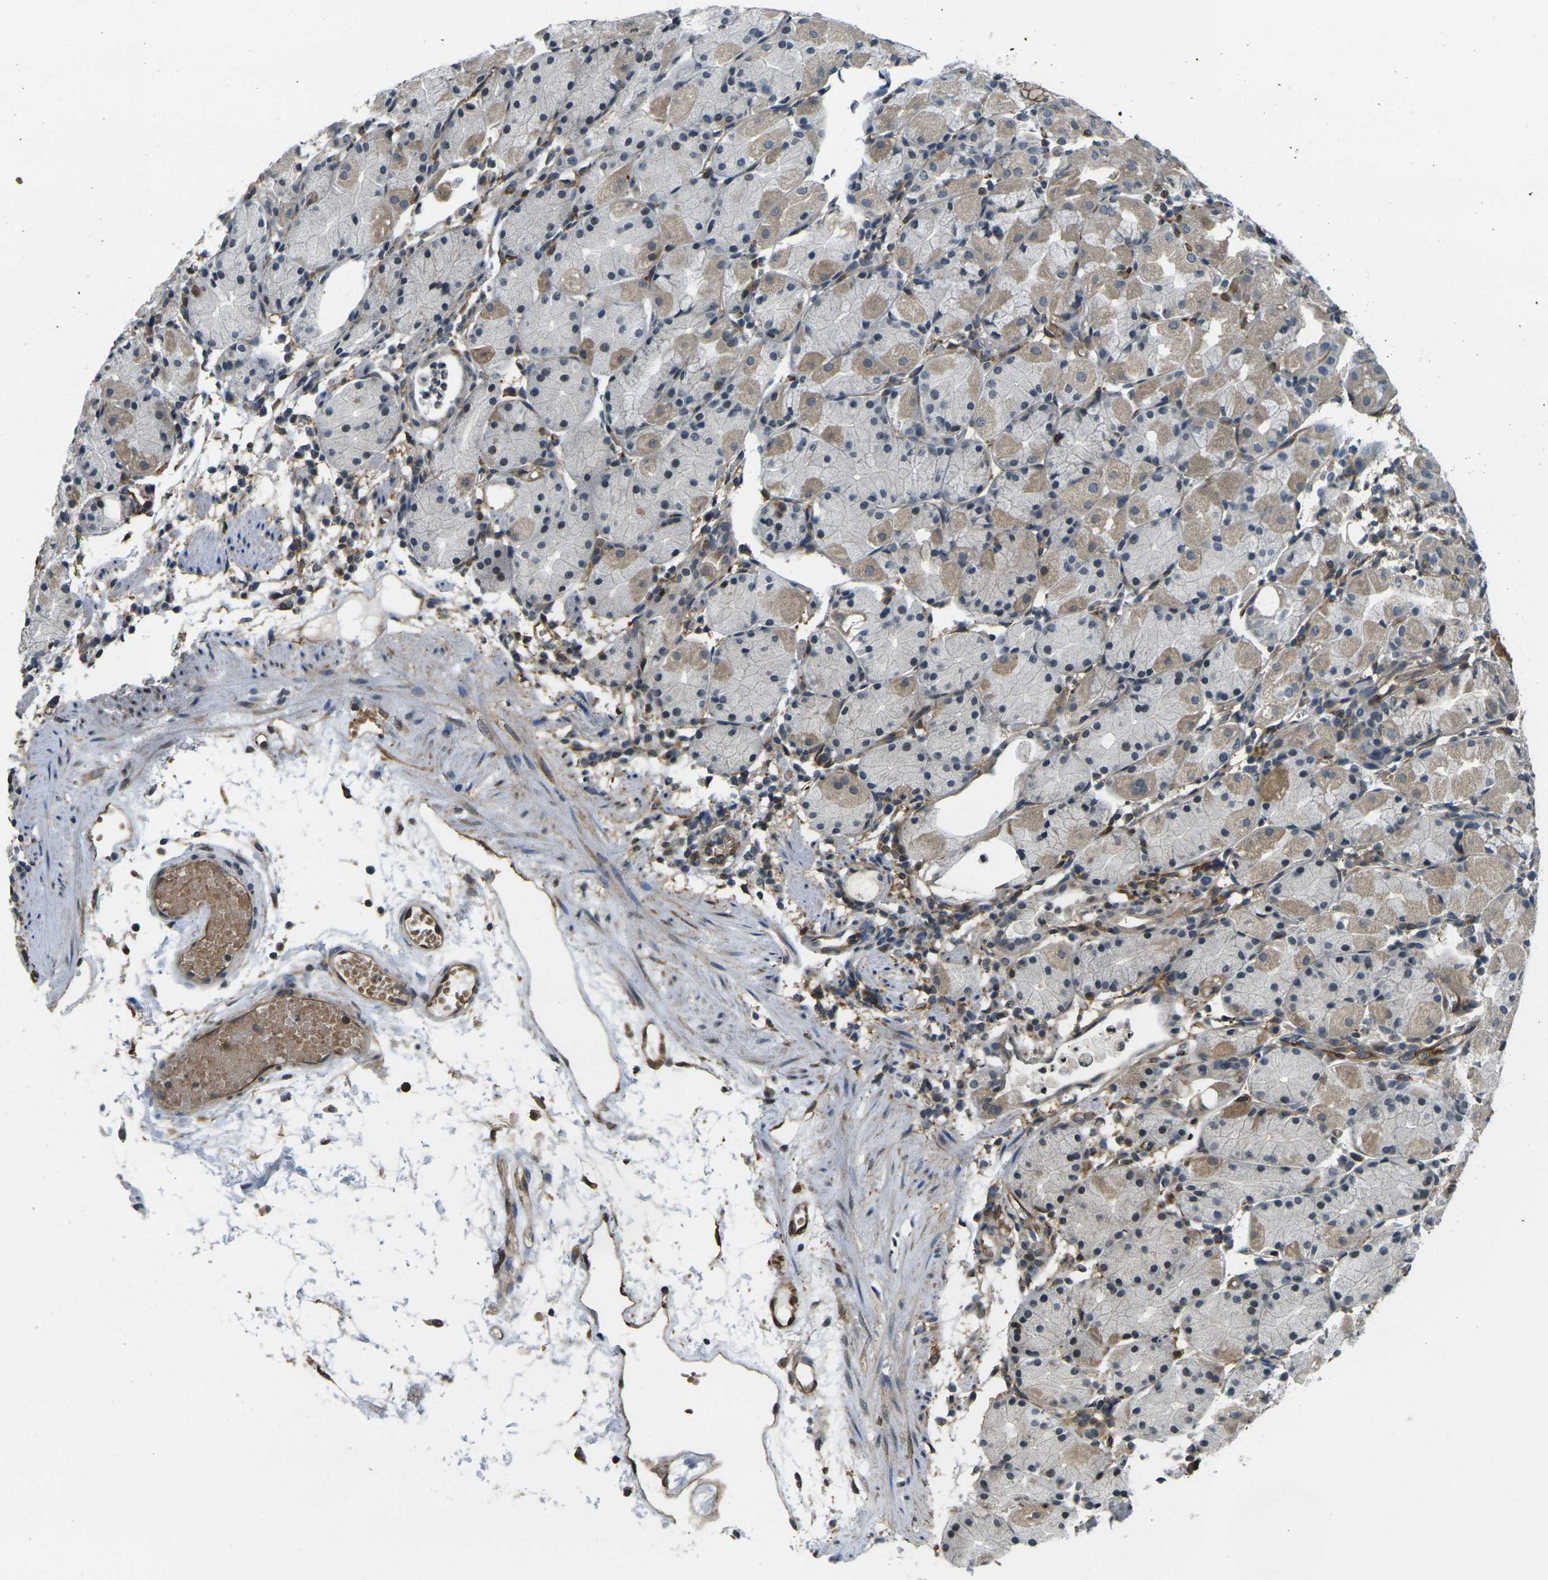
{"staining": {"intensity": "strong", "quantity": "25%-75%", "location": "cytoplasmic/membranous"}, "tissue": "stomach", "cell_type": "Glandular cells", "image_type": "normal", "snomed": [{"axis": "morphology", "description": "Normal tissue, NOS"}, {"axis": "topography", "description": "Stomach"}, {"axis": "topography", "description": "Stomach, lower"}], "caption": "Brown immunohistochemical staining in benign human stomach demonstrates strong cytoplasmic/membranous positivity in approximately 25%-75% of glandular cells.", "gene": "CAST", "patient": {"sex": "female", "age": 75}}